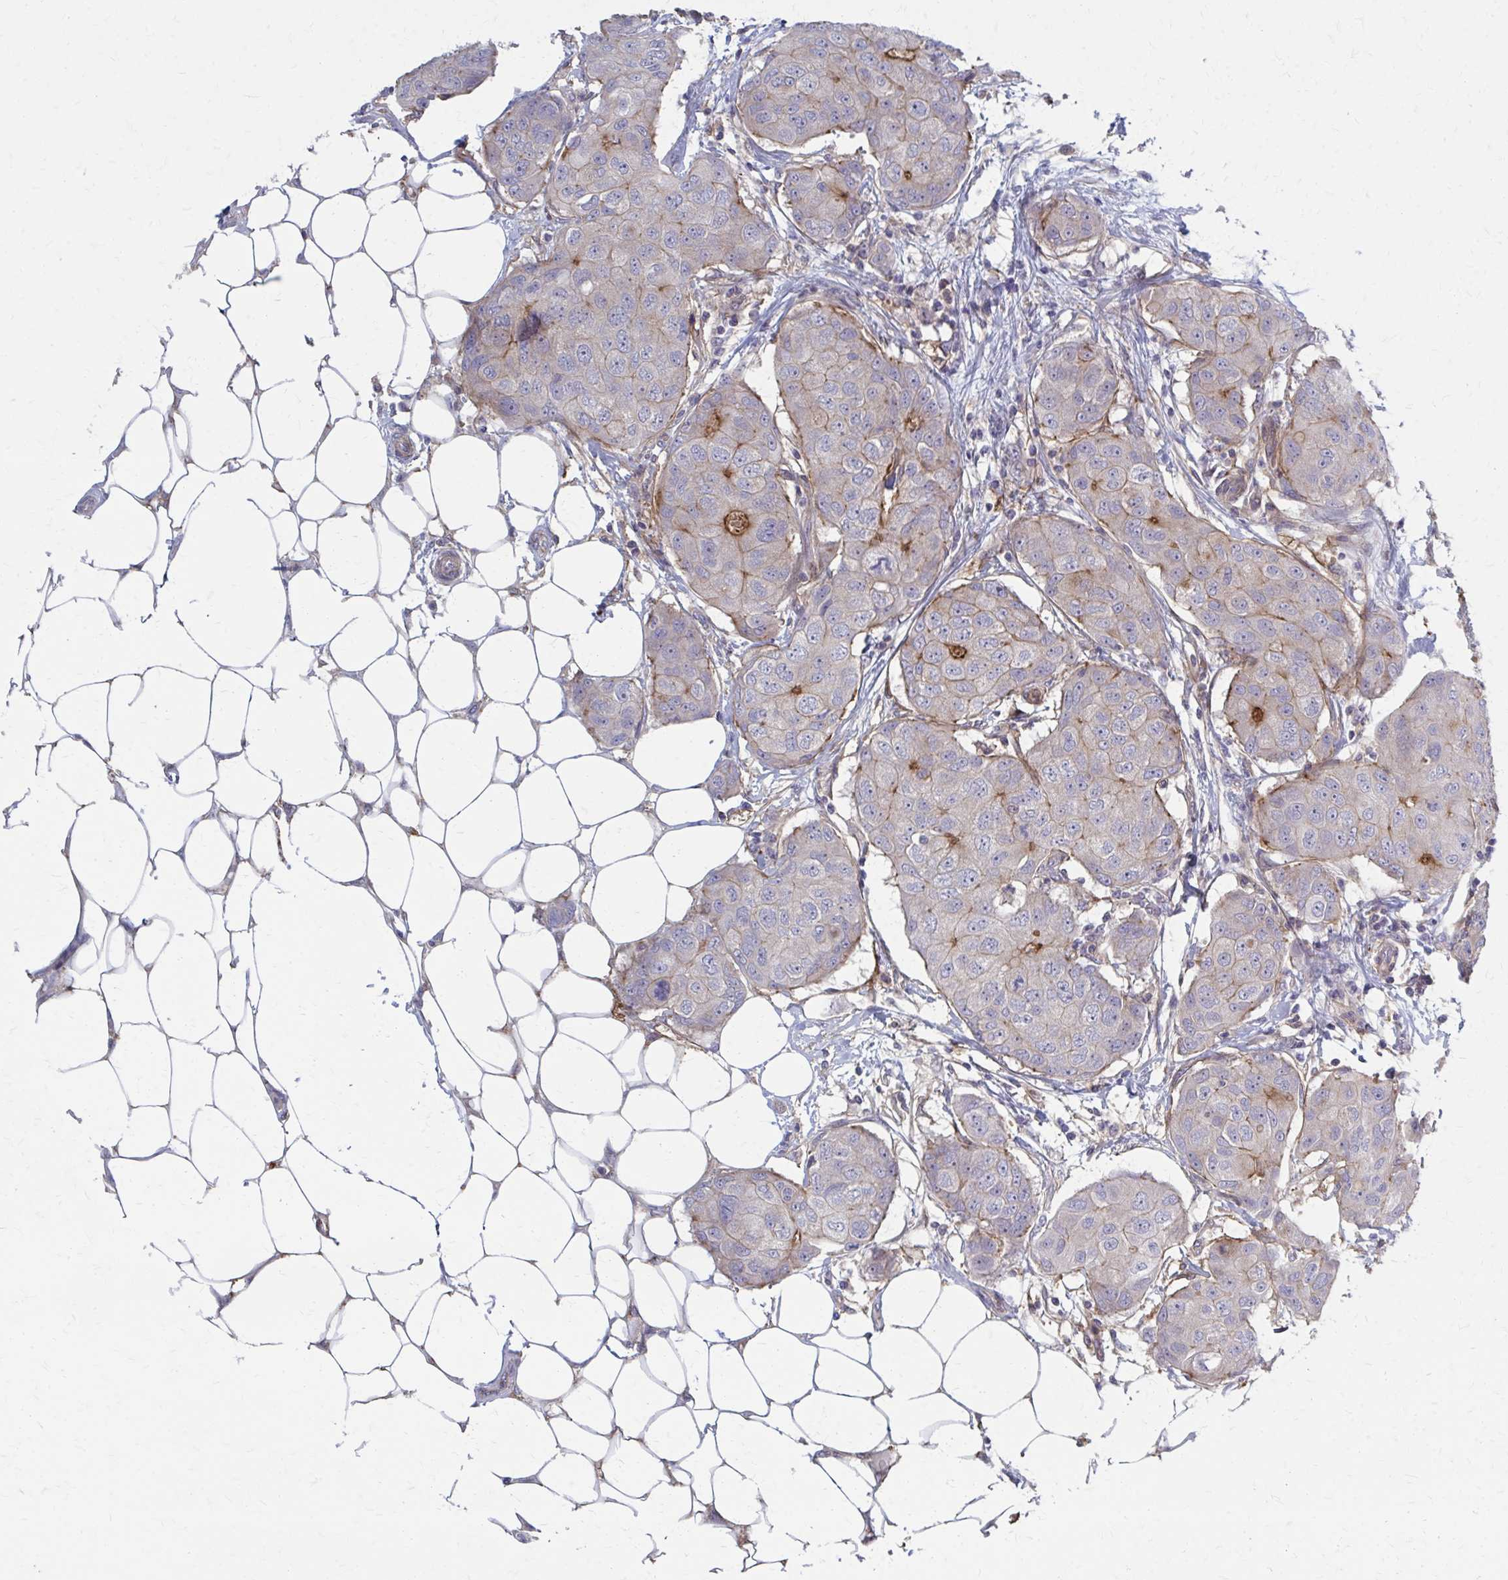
{"staining": {"intensity": "negative", "quantity": "none", "location": "none"}, "tissue": "breast cancer", "cell_type": "Tumor cells", "image_type": "cancer", "snomed": [{"axis": "morphology", "description": "Duct carcinoma"}, {"axis": "topography", "description": "Breast"}, {"axis": "topography", "description": "Lymph node"}], "caption": "Immunohistochemical staining of intraductal carcinoma (breast) shows no significant staining in tumor cells.", "gene": "MMP14", "patient": {"sex": "female", "age": 80}}